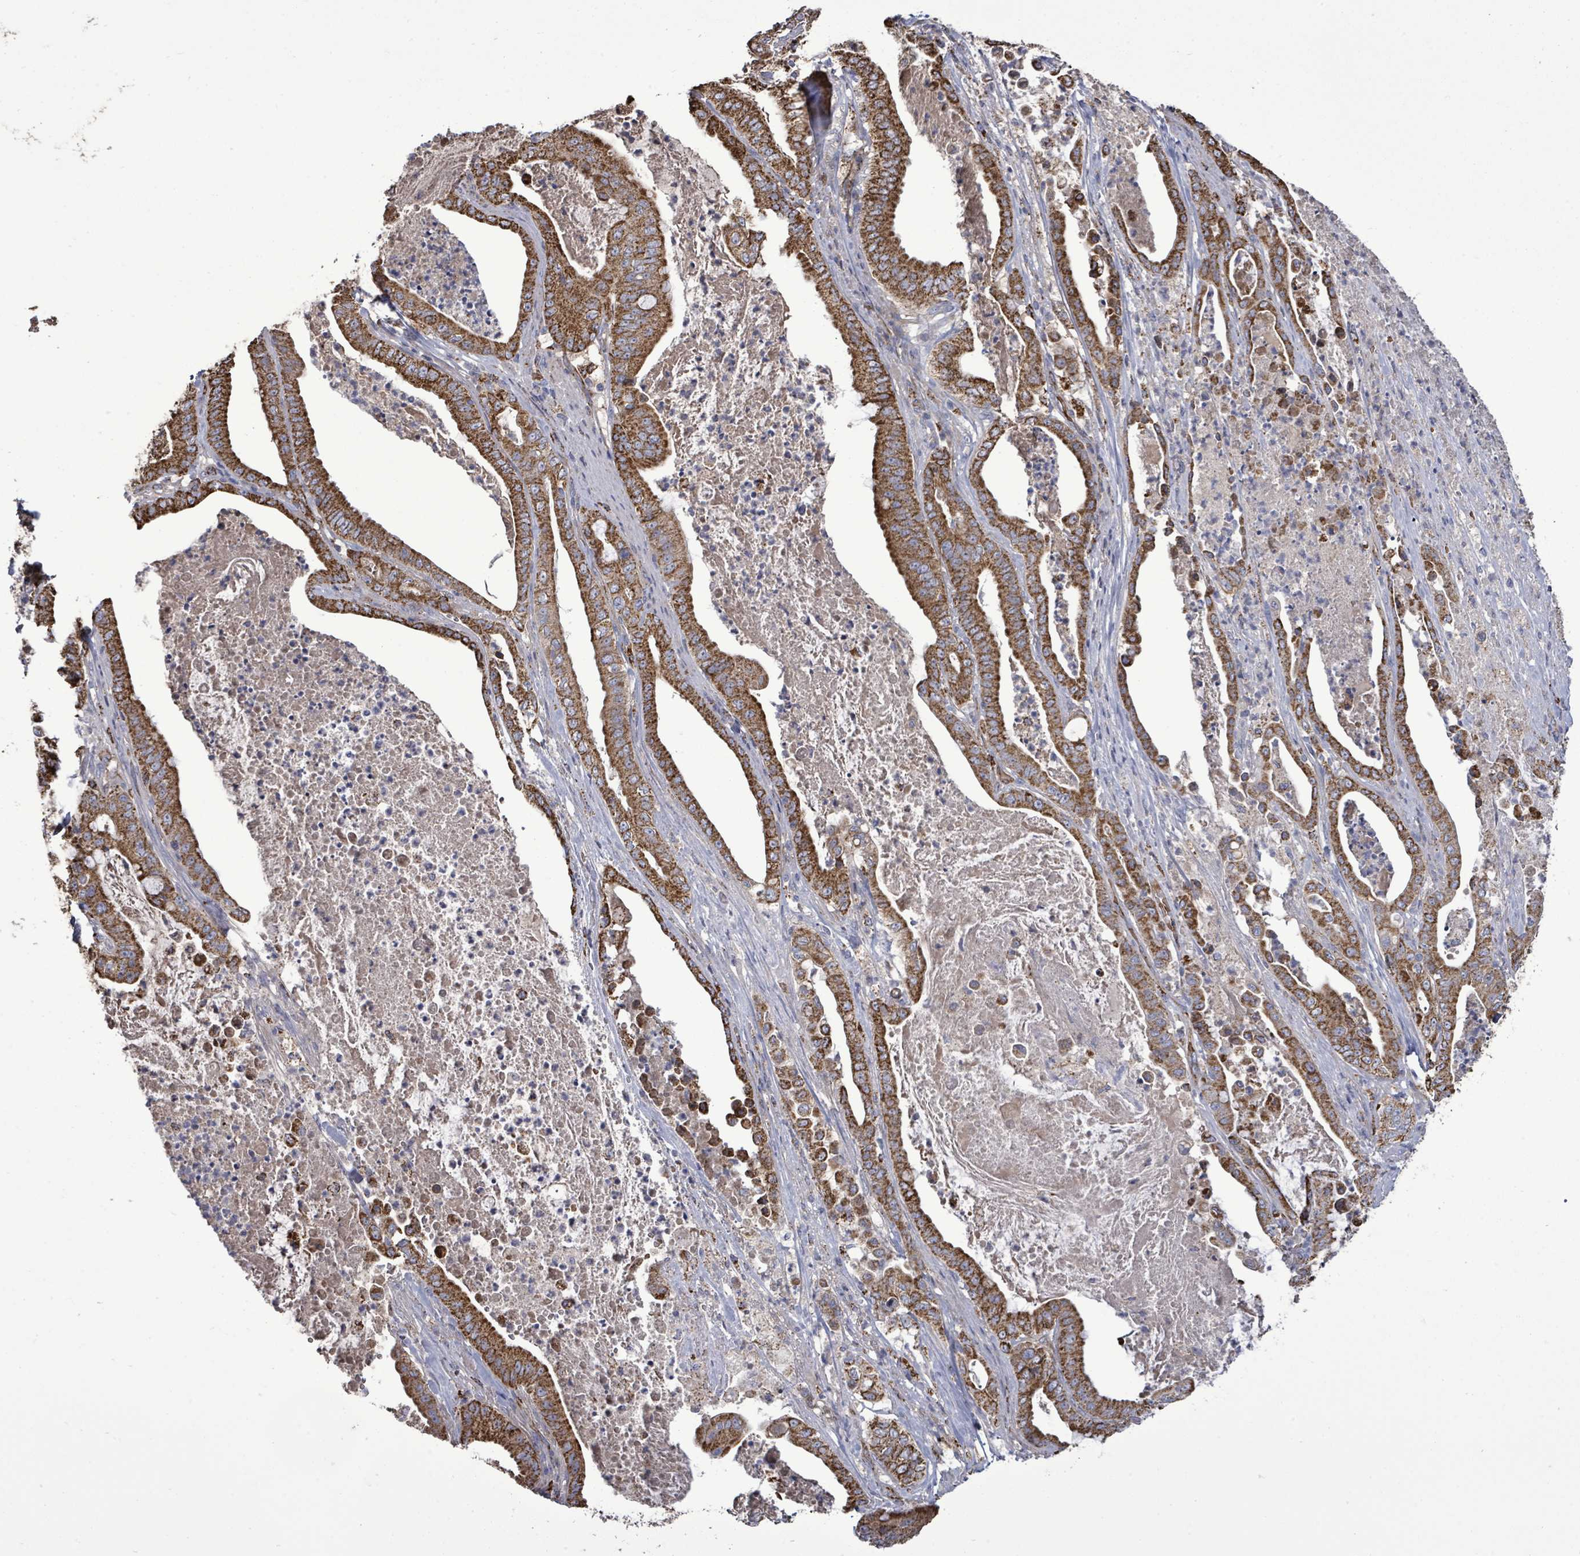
{"staining": {"intensity": "strong", "quantity": ">75%", "location": "cytoplasmic/membranous"}, "tissue": "pancreatic cancer", "cell_type": "Tumor cells", "image_type": "cancer", "snomed": [{"axis": "morphology", "description": "Adenocarcinoma, NOS"}, {"axis": "topography", "description": "Pancreas"}], "caption": "The micrograph exhibits staining of pancreatic cancer (adenocarcinoma), revealing strong cytoplasmic/membranous protein expression (brown color) within tumor cells.", "gene": "MTMR12", "patient": {"sex": "male", "age": 71}}